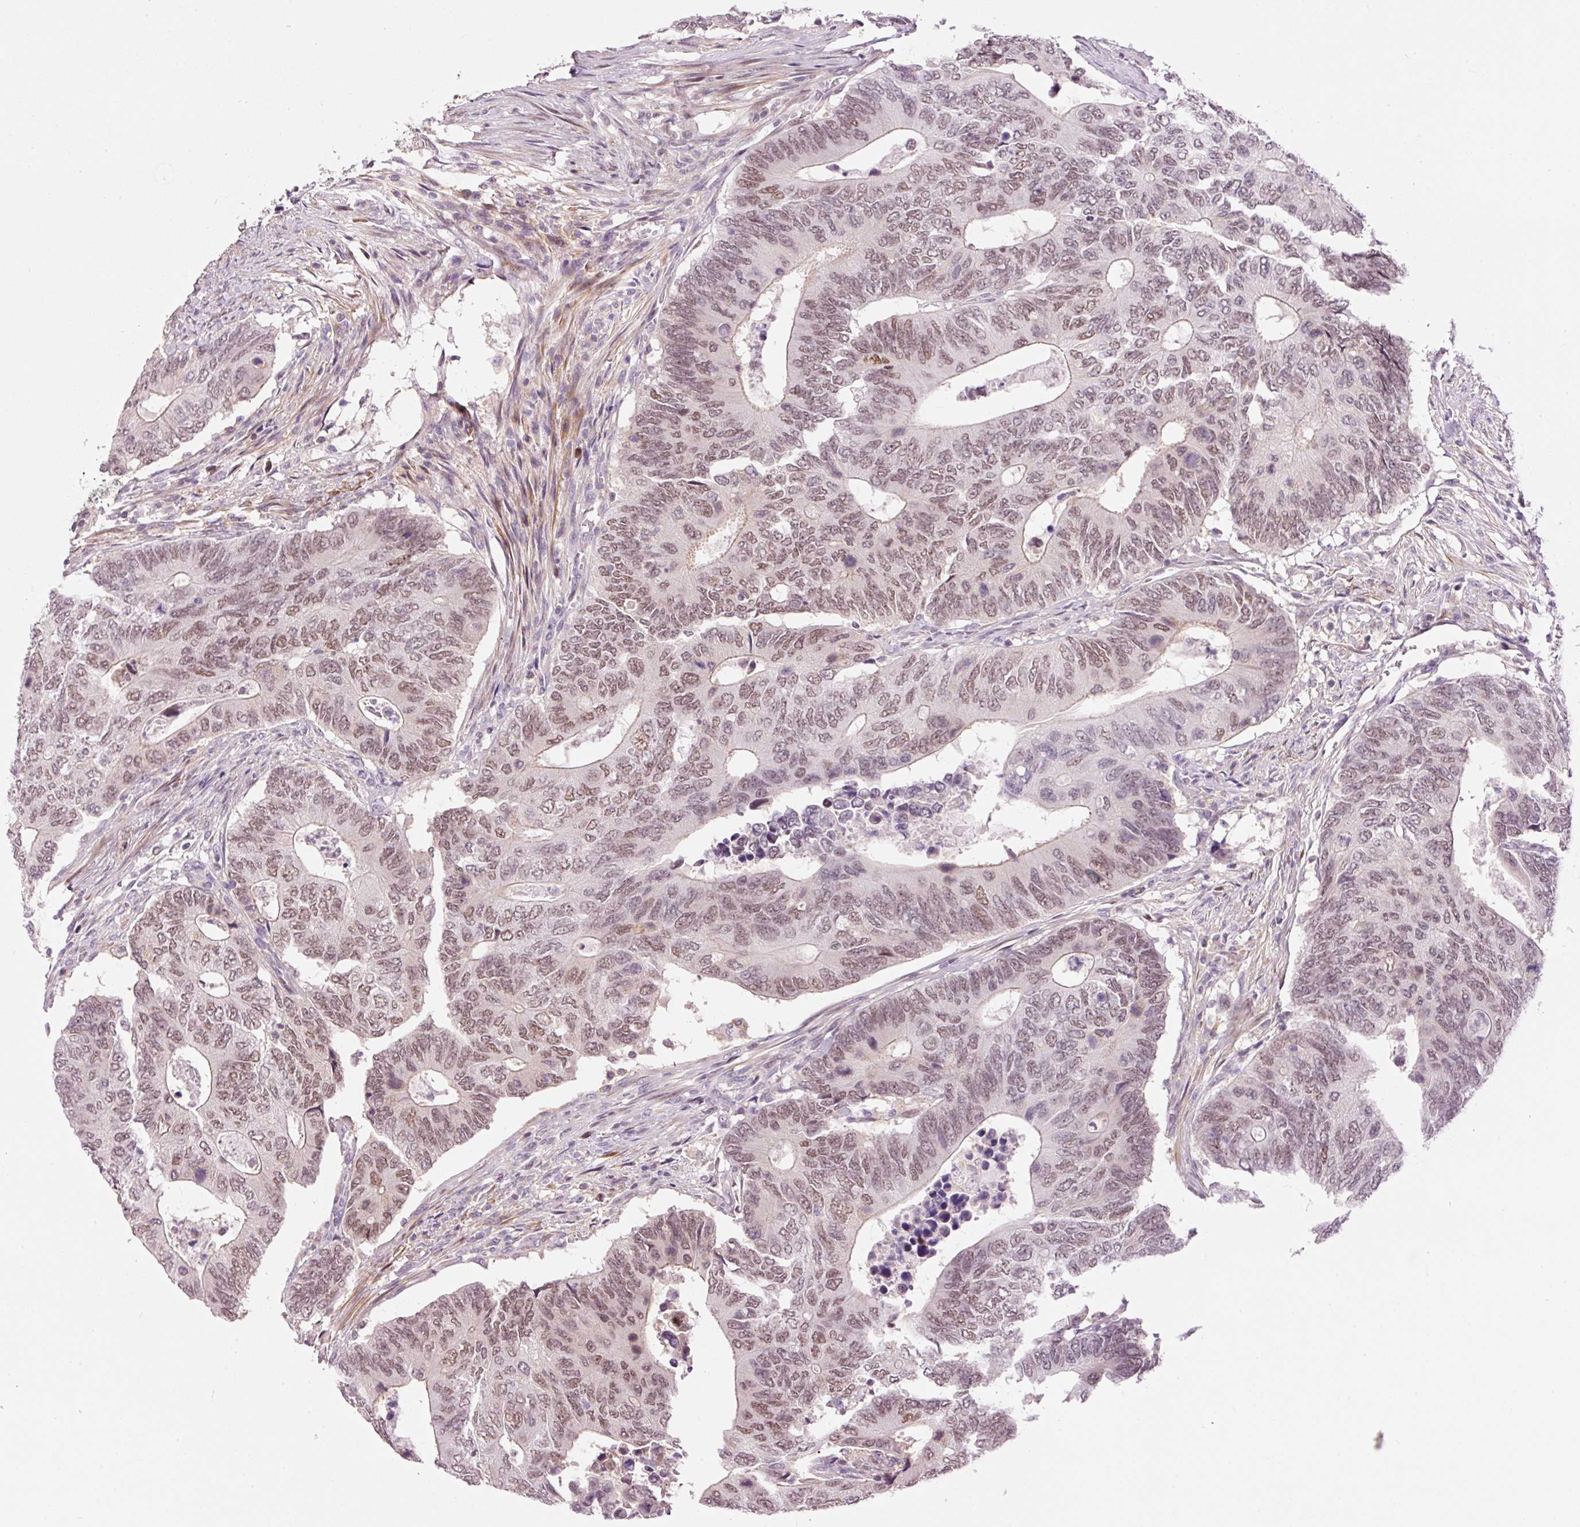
{"staining": {"intensity": "weak", "quantity": ">75%", "location": "nuclear"}, "tissue": "colorectal cancer", "cell_type": "Tumor cells", "image_type": "cancer", "snomed": [{"axis": "morphology", "description": "Adenocarcinoma, NOS"}, {"axis": "topography", "description": "Colon"}], "caption": "Protein expression analysis of colorectal cancer shows weak nuclear staining in about >75% of tumor cells.", "gene": "HNF1A", "patient": {"sex": "male", "age": 87}}